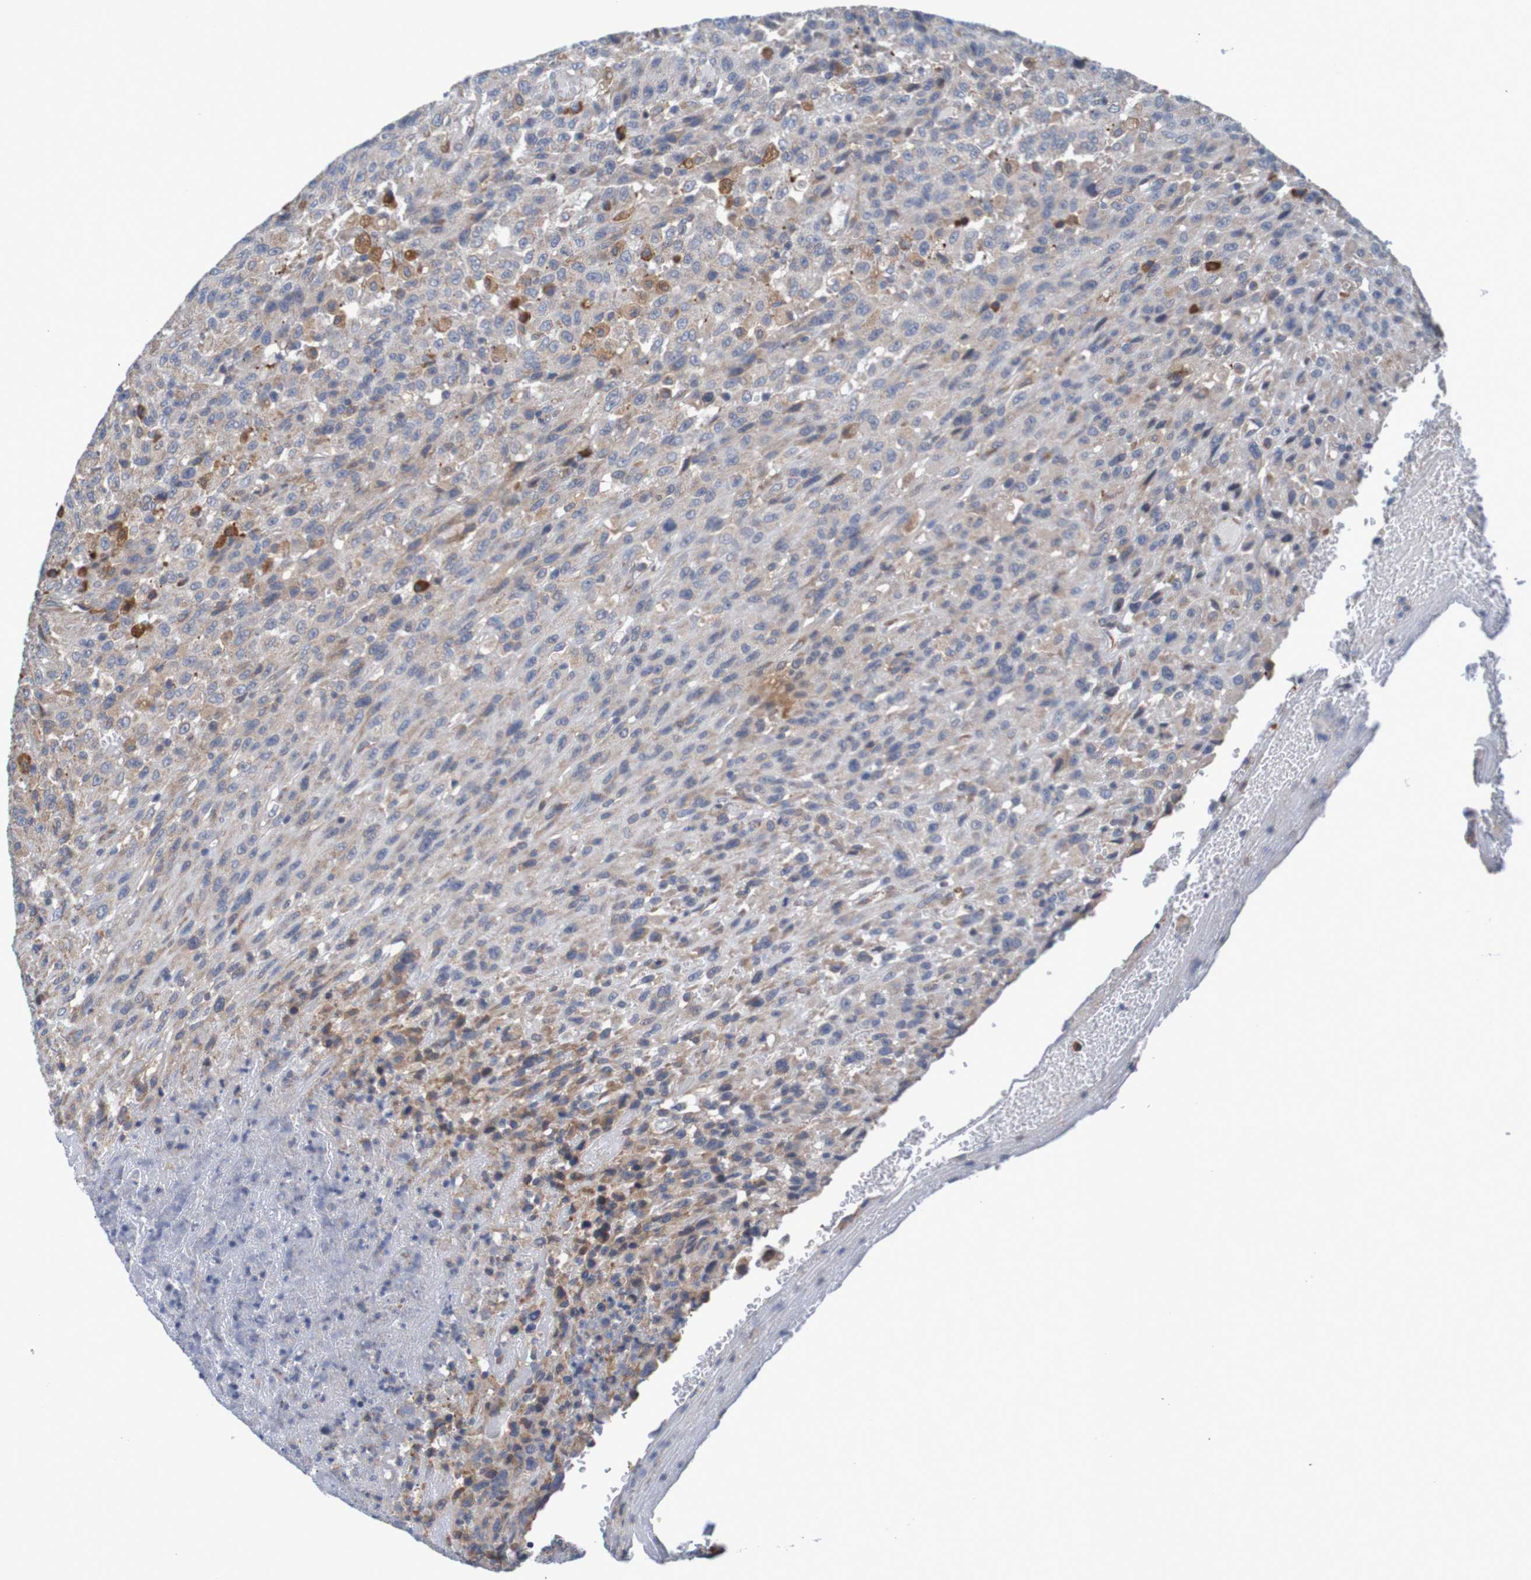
{"staining": {"intensity": "weak", "quantity": ">75%", "location": "cytoplasmic/membranous"}, "tissue": "urothelial cancer", "cell_type": "Tumor cells", "image_type": "cancer", "snomed": [{"axis": "morphology", "description": "Urothelial carcinoma, High grade"}, {"axis": "topography", "description": "Urinary bladder"}], "caption": "Tumor cells display low levels of weak cytoplasmic/membranous staining in approximately >75% of cells in human urothelial cancer.", "gene": "CLDN18", "patient": {"sex": "male", "age": 66}}